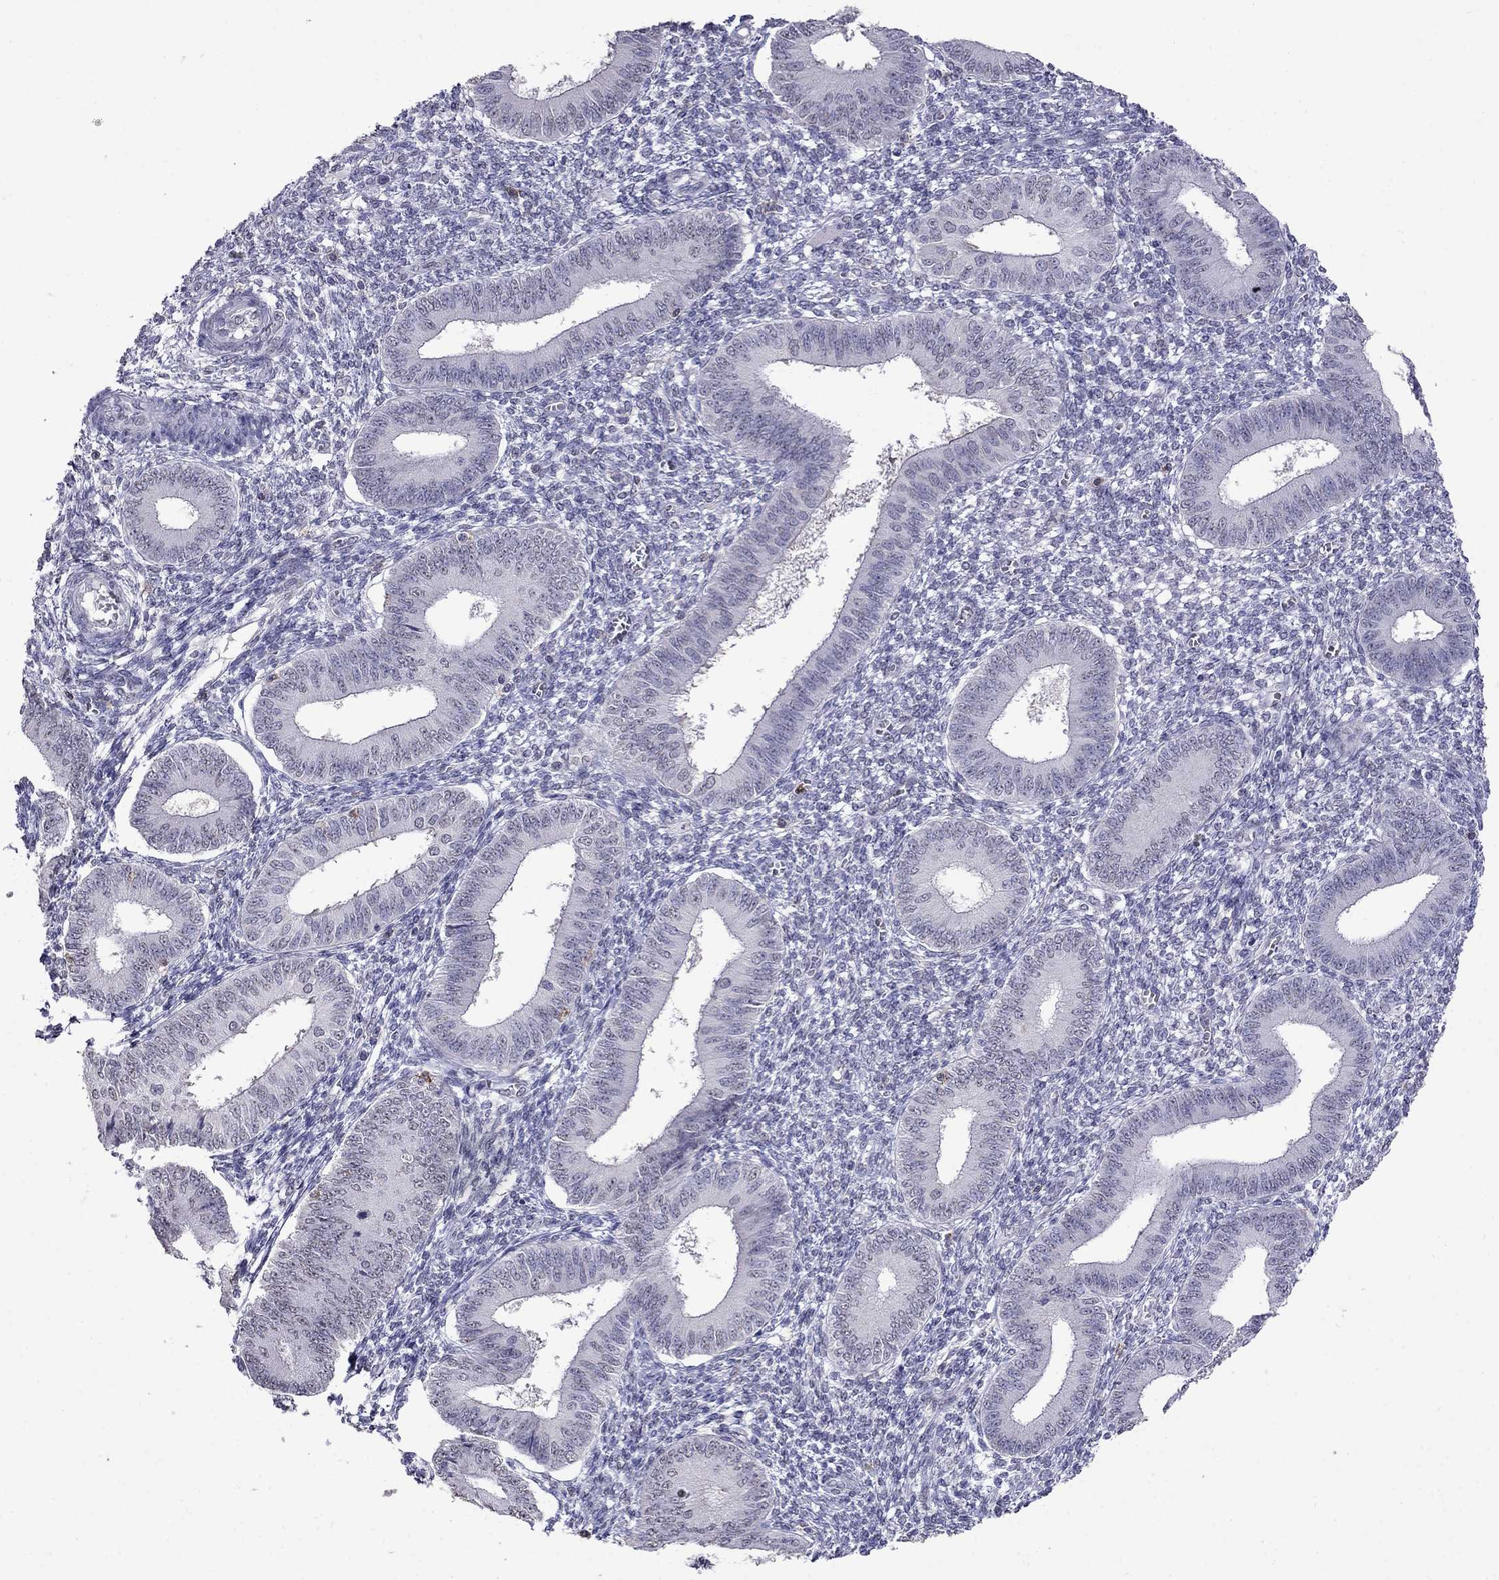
{"staining": {"intensity": "negative", "quantity": "none", "location": "none"}, "tissue": "endometrium", "cell_type": "Cells in endometrial stroma", "image_type": "normal", "snomed": [{"axis": "morphology", "description": "Normal tissue, NOS"}, {"axis": "topography", "description": "Endometrium"}], "caption": "DAB (3,3'-diaminobenzidine) immunohistochemical staining of unremarkable human endometrium shows no significant expression in cells in endometrial stroma.", "gene": "CD8B", "patient": {"sex": "female", "age": 42}}